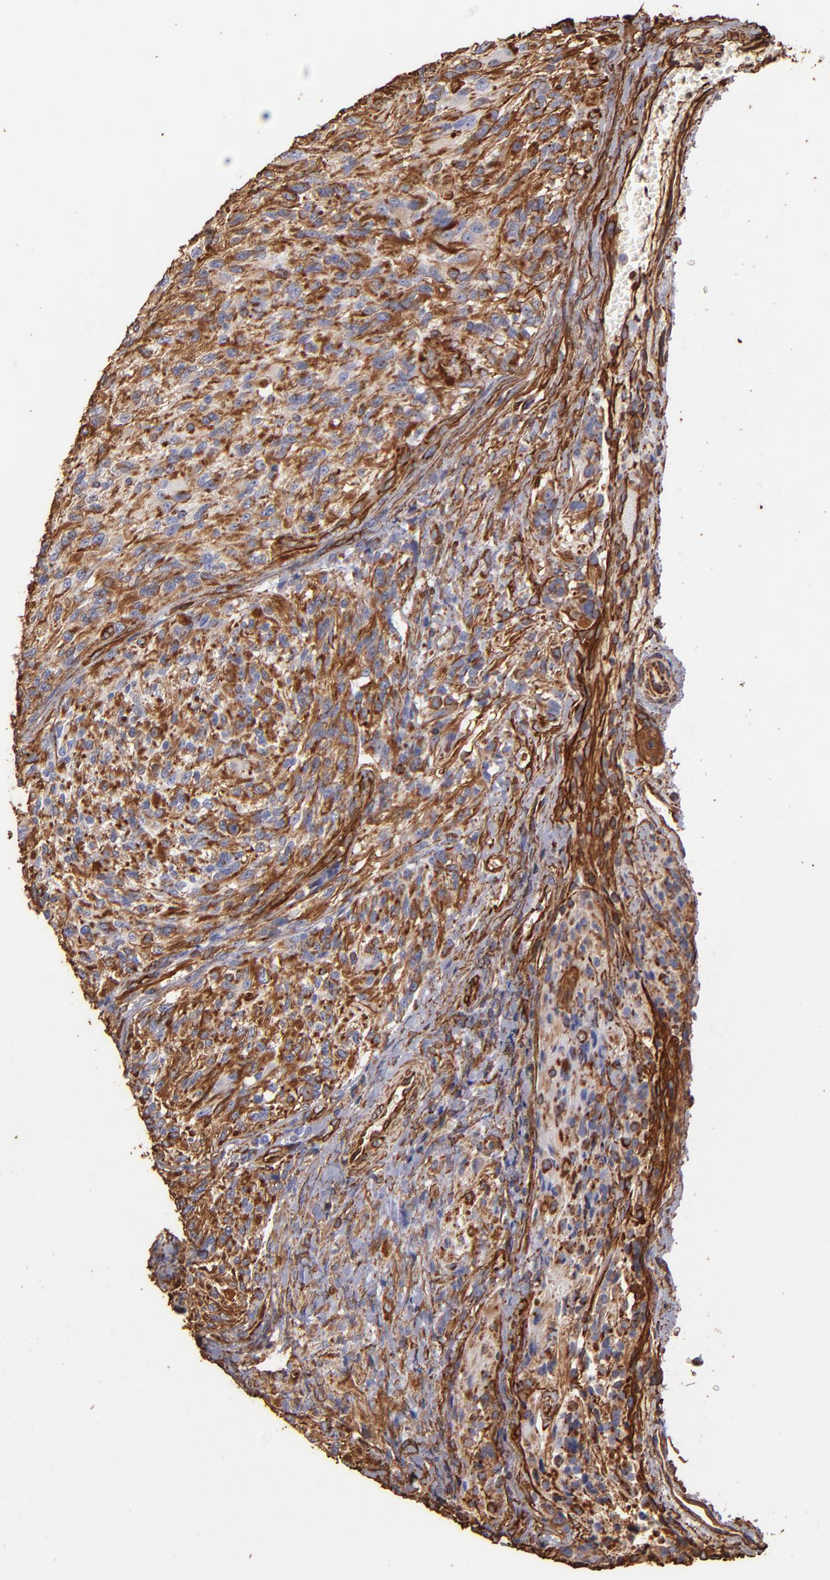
{"staining": {"intensity": "strong", "quantity": ">75%", "location": "cytoplasmic/membranous"}, "tissue": "glioma", "cell_type": "Tumor cells", "image_type": "cancer", "snomed": [{"axis": "morphology", "description": "Normal tissue, NOS"}, {"axis": "morphology", "description": "Glioma, malignant, High grade"}, {"axis": "topography", "description": "Cerebral cortex"}], "caption": "A brown stain highlights strong cytoplasmic/membranous staining of a protein in human glioma tumor cells.", "gene": "VIM", "patient": {"sex": "male", "age": 56}}